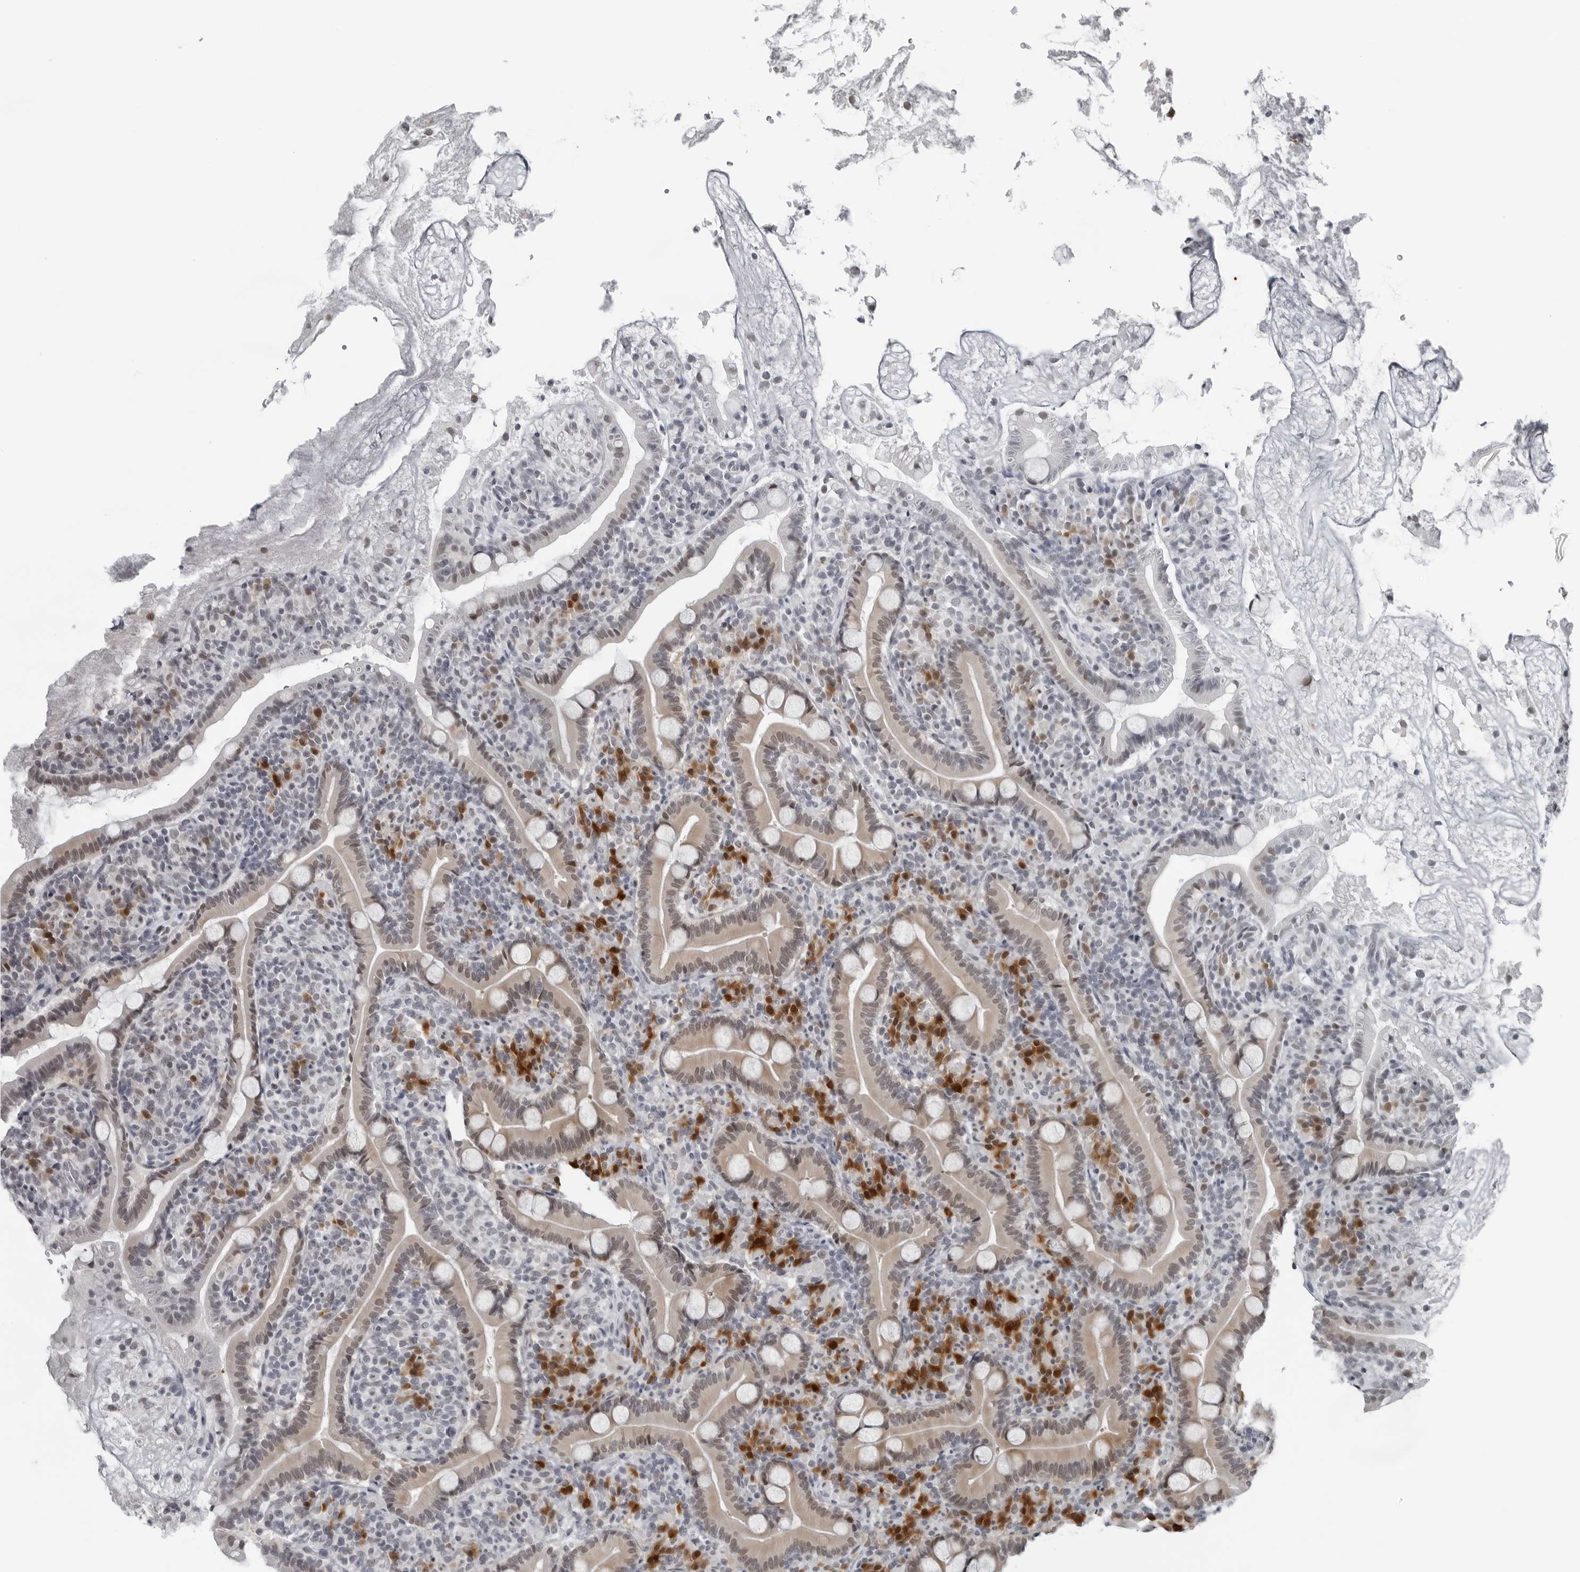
{"staining": {"intensity": "moderate", "quantity": "25%-75%", "location": "cytoplasmic/membranous,nuclear"}, "tissue": "duodenum", "cell_type": "Glandular cells", "image_type": "normal", "snomed": [{"axis": "morphology", "description": "Normal tissue, NOS"}, {"axis": "topography", "description": "Duodenum"}], "caption": "High-magnification brightfield microscopy of benign duodenum stained with DAB (brown) and counterstained with hematoxylin (blue). glandular cells exhibit moderate cytoplasmic/membranous,nuclear staining is present in approximately25%-75% of cells.", "gene": "PPP1R42", "patient": {"sex": "male", "age": 35}}